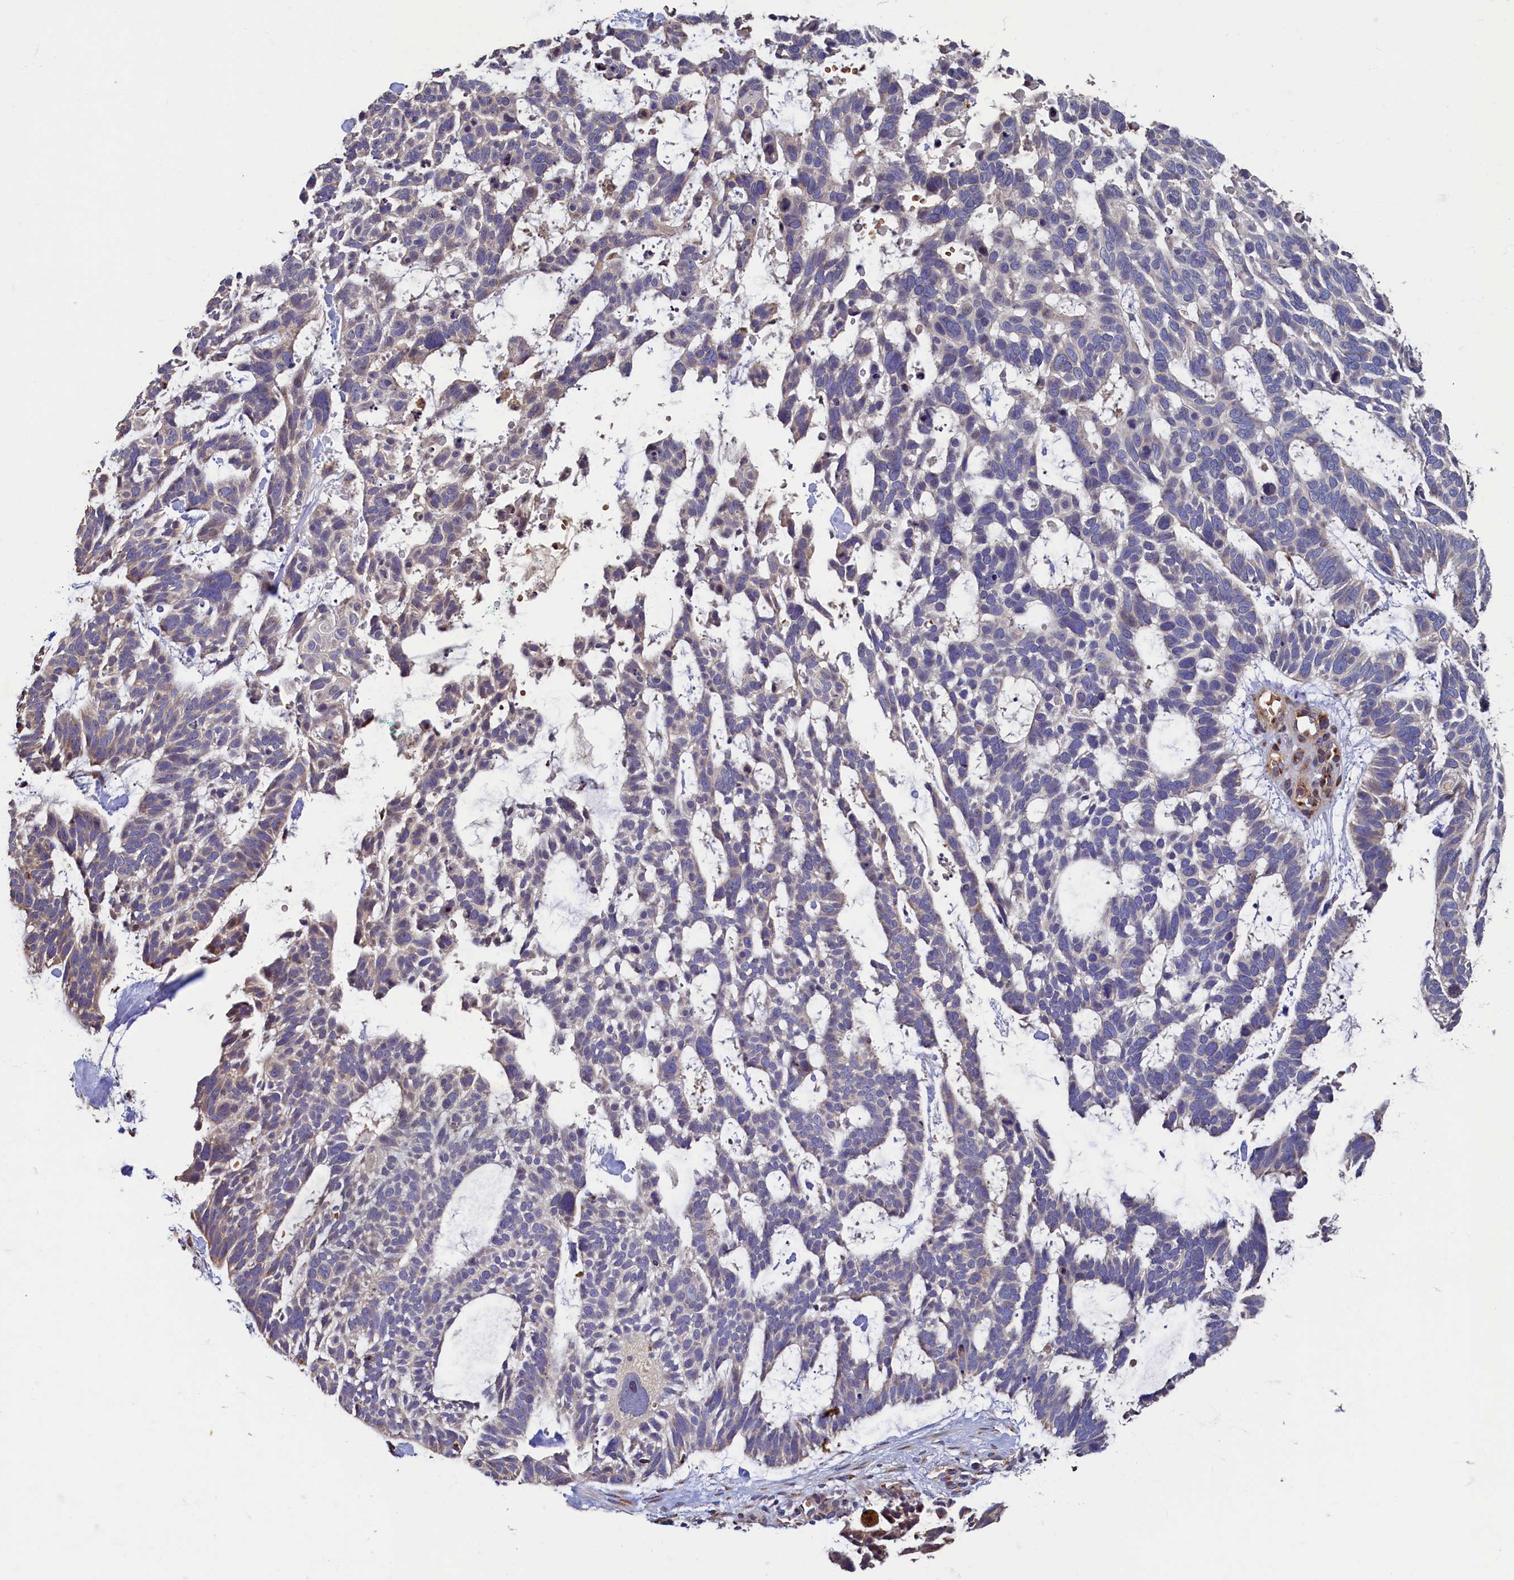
{"staining": {"intensity": "negative", "quantity": "none", "location": "none"}, "tissue": "skin cancer", "cell_type": "Tumor cells", "image_type": "cancer", "snomed": [{"axis": "morphology", "description": "Basal cell carcinoma"}, {"axis": "topography", "description": "Skin"}], "caption": "Human skin cancer (basal cell carcinoma) stained for a protein using immunohistochemistry displays no positivity in tumor cells.", "gene": "TMEM181", "patient": {"sex": "male", "age": 88}}